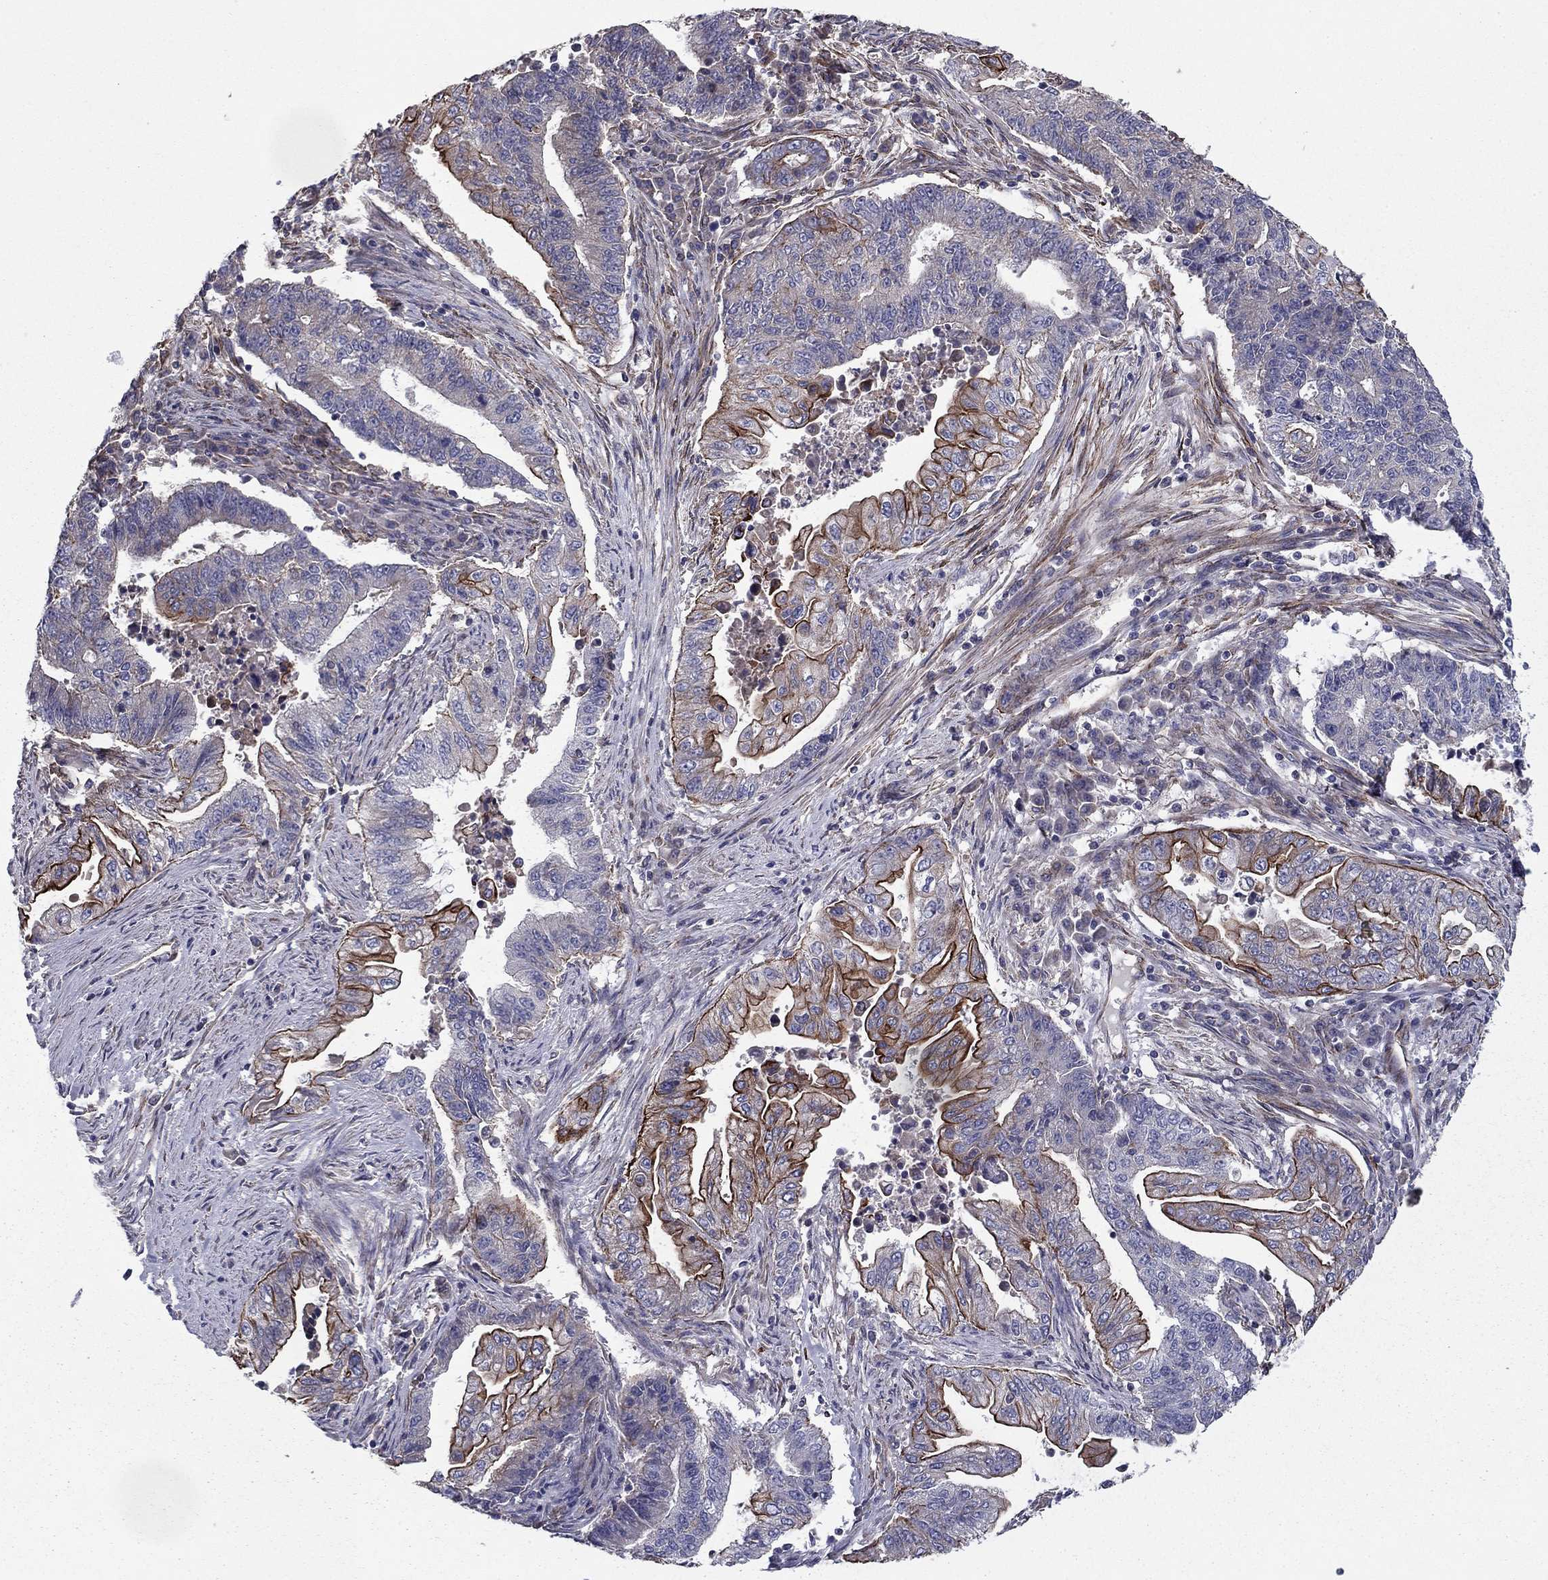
{"staining": {"intensity": "strong", "quantity": "<25%", "location": "cytoplasmic/membranous"}, "tissue": "endometrial cancer", "cell_type": "Tumor cells", "image_type": "cancer", "snomed": [{"axis": "morphology", "description": "Adenocarcinoma, NOS"}, {"axis": "topography", "description": "Uterus"}, {"axis": "topography", "description": "Endometrium"}], "caption": "Strong cytoplasmic/membranous positivity for a protein is present in about <25% of tumor cells of adenocarcinoma (endometrial) using IHC.", "gene": "SHMT1", "patient": {"sex": "female", "age": 54}}